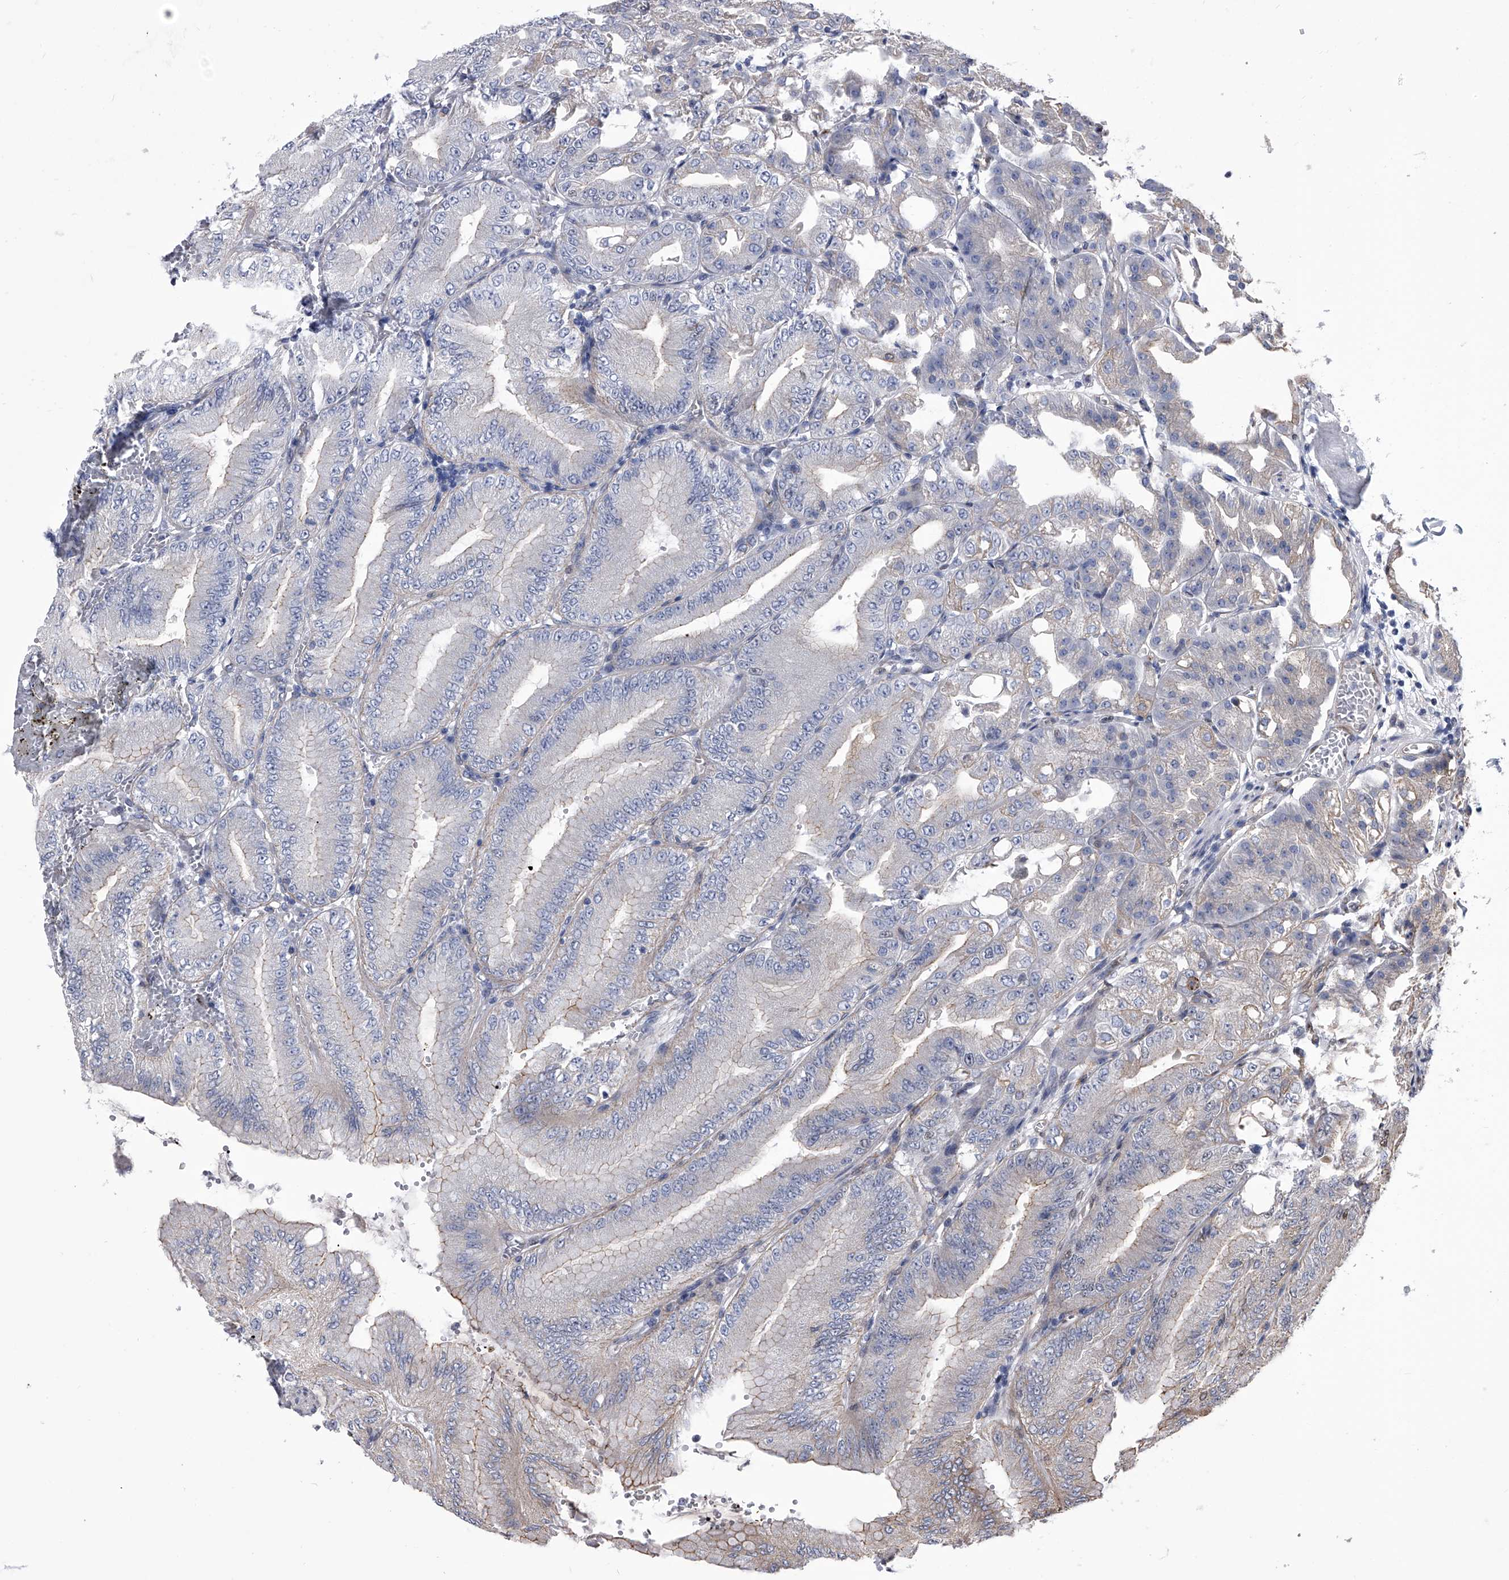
{"staining": {"intensity": "weak", "quantity": "25%-75%", "location": "cytoplasmic/membranous"}, "tissue": "stomach", "cell_type": "Glandular cells", "image_type": "normal", "snomed": [{"axis": "morphology", "description": "Normal tissue, NOS"}, {"axis": "topography", "description": "Stomach, lower"}], "caption": "Stomach stained with a brown dye shows weak cytoplasmic/membranous positive expression in about 25%-75% of glandular cells.", "gene": "ZNF76", "patient": {"sex": "male", "age": 71}}